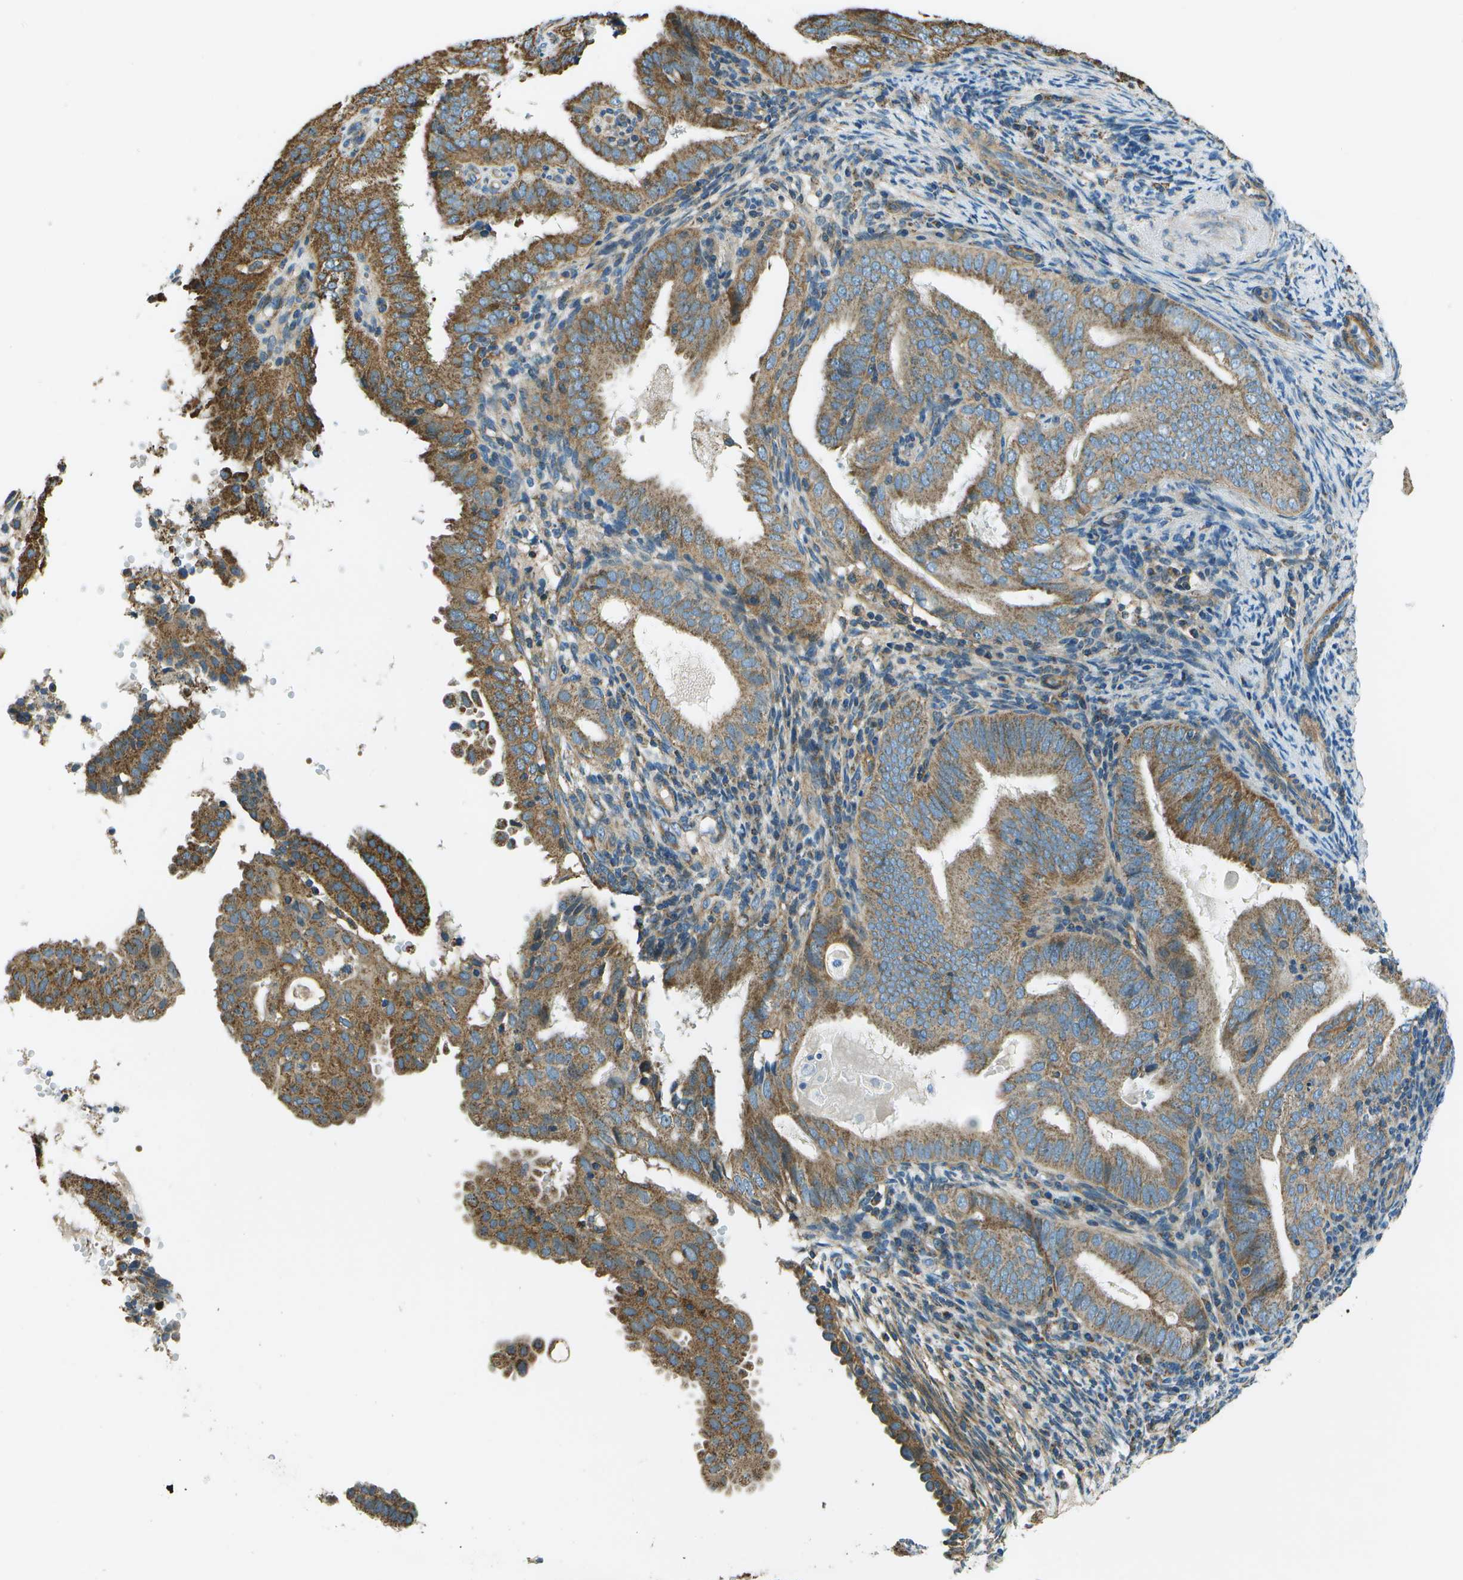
{"staining": {"intensity": "moderate", "quantity": ">75%", "location": "cytoplasmic/membranous"}, "tissue": "endometrial cancer", "cell_type": "Tumor cells", "image_type": "cancer", "snomed": [{"axis": "morphology", "description": "Adenocarcinoma, NOS"}, {"axis": "topography", "description": "Endometrium"}], "caption": "Immunohistochemical staining of human endometrial adenocarcinoma displays medium levels of moderate cytoplasmic/membranous positivity in approximately >75% of tumor cells.", "gene": "TMEM51", "patient": {"sex": "female", "age": 58}}